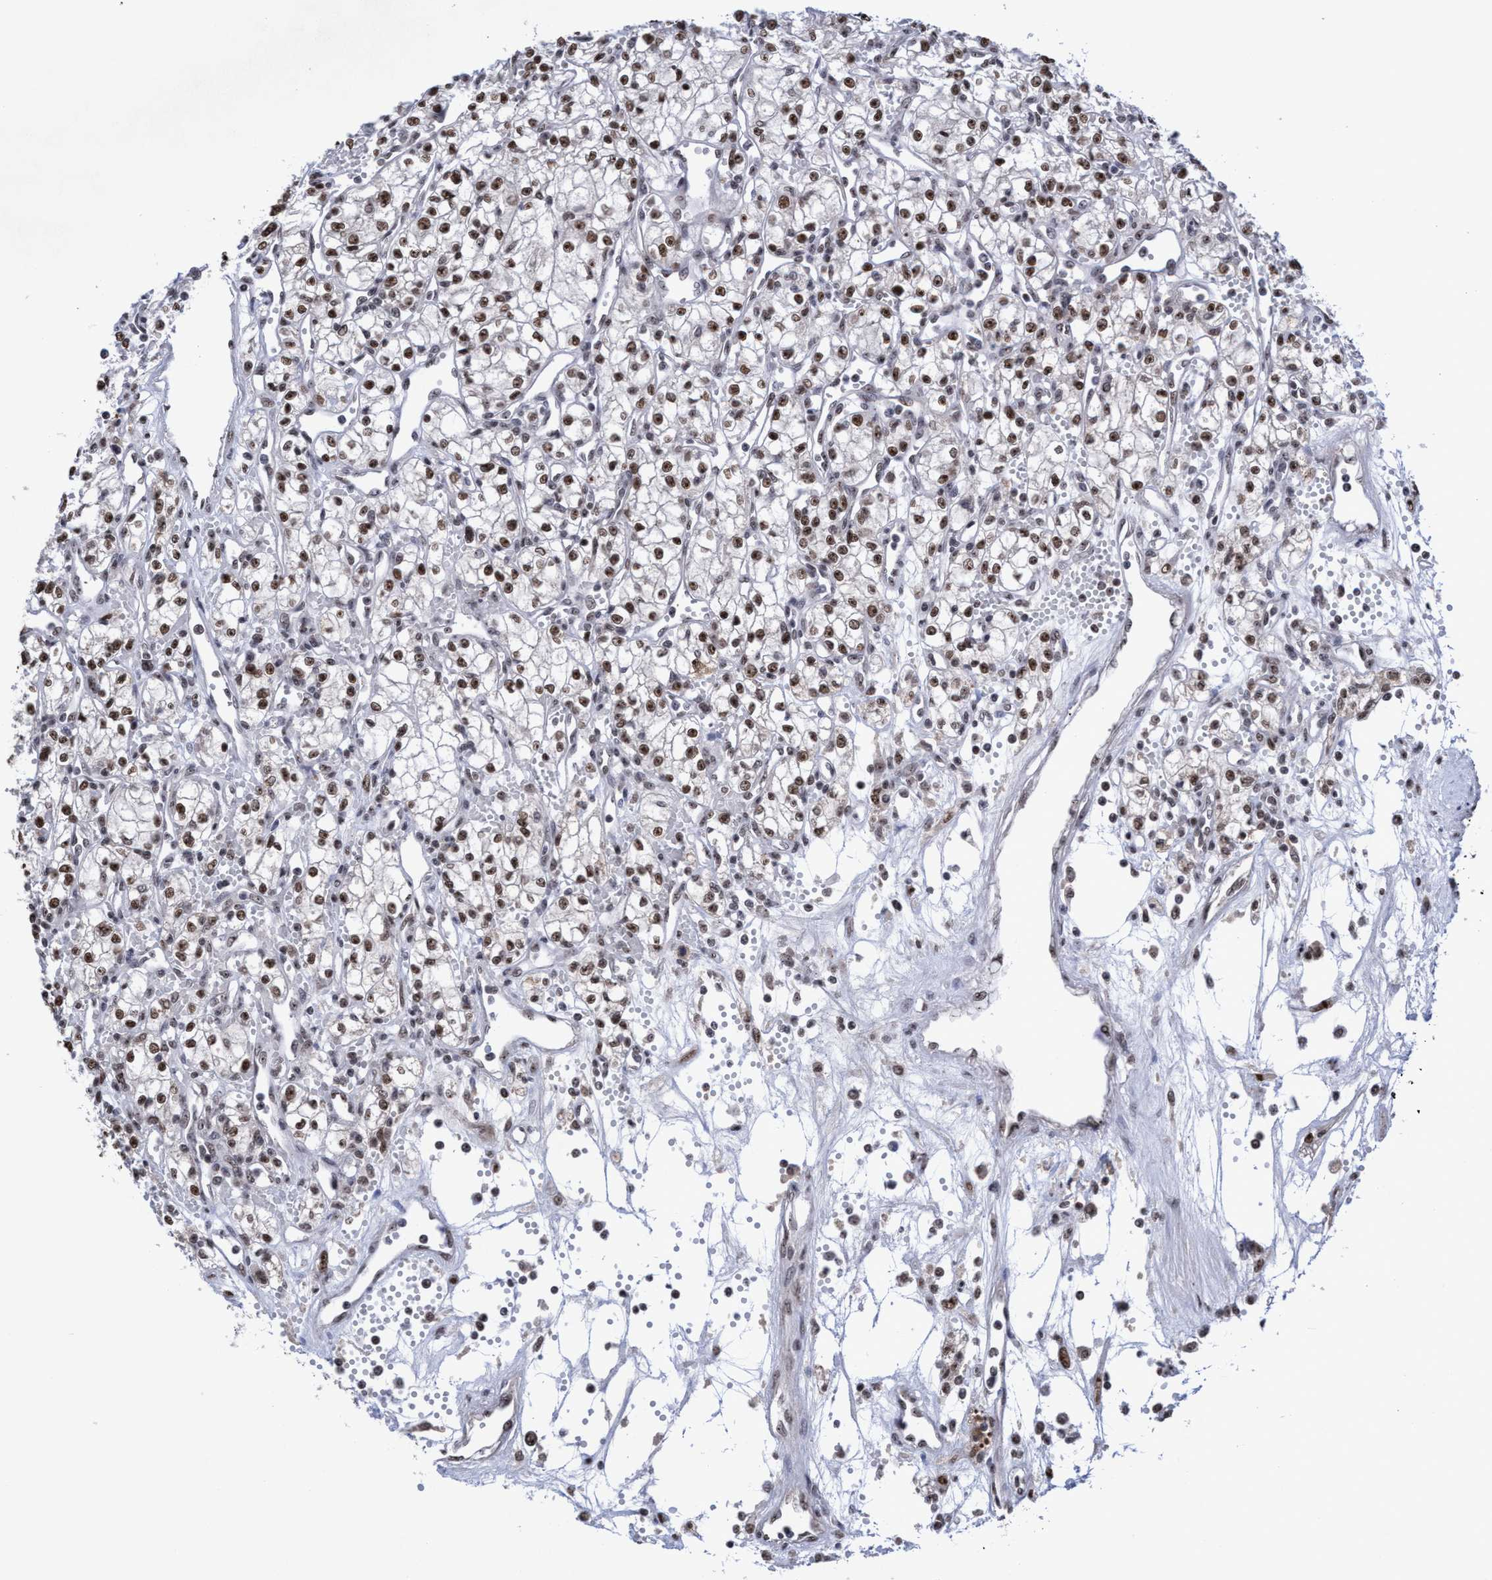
{"staining": {"intensity": "moderate", "quantity": ">75%", "location": "nuclear"}, "tissue": "renal cancer", "cell_type": "Tumor cells", "image_type": "cancer", "snomed": [{"axis": "morphology", "description": "Adenocarcinoma, NOS"}, {"axis": "topography", "description": "Kidney"}], "caption": "The histopathology image shows staining of renal adenocarcinoma, revealing moderate nuclear protein staining (brown color) within tumor cells.", "gene": "EFCAB10", "patient": {"sex": "male", "age": 59}}